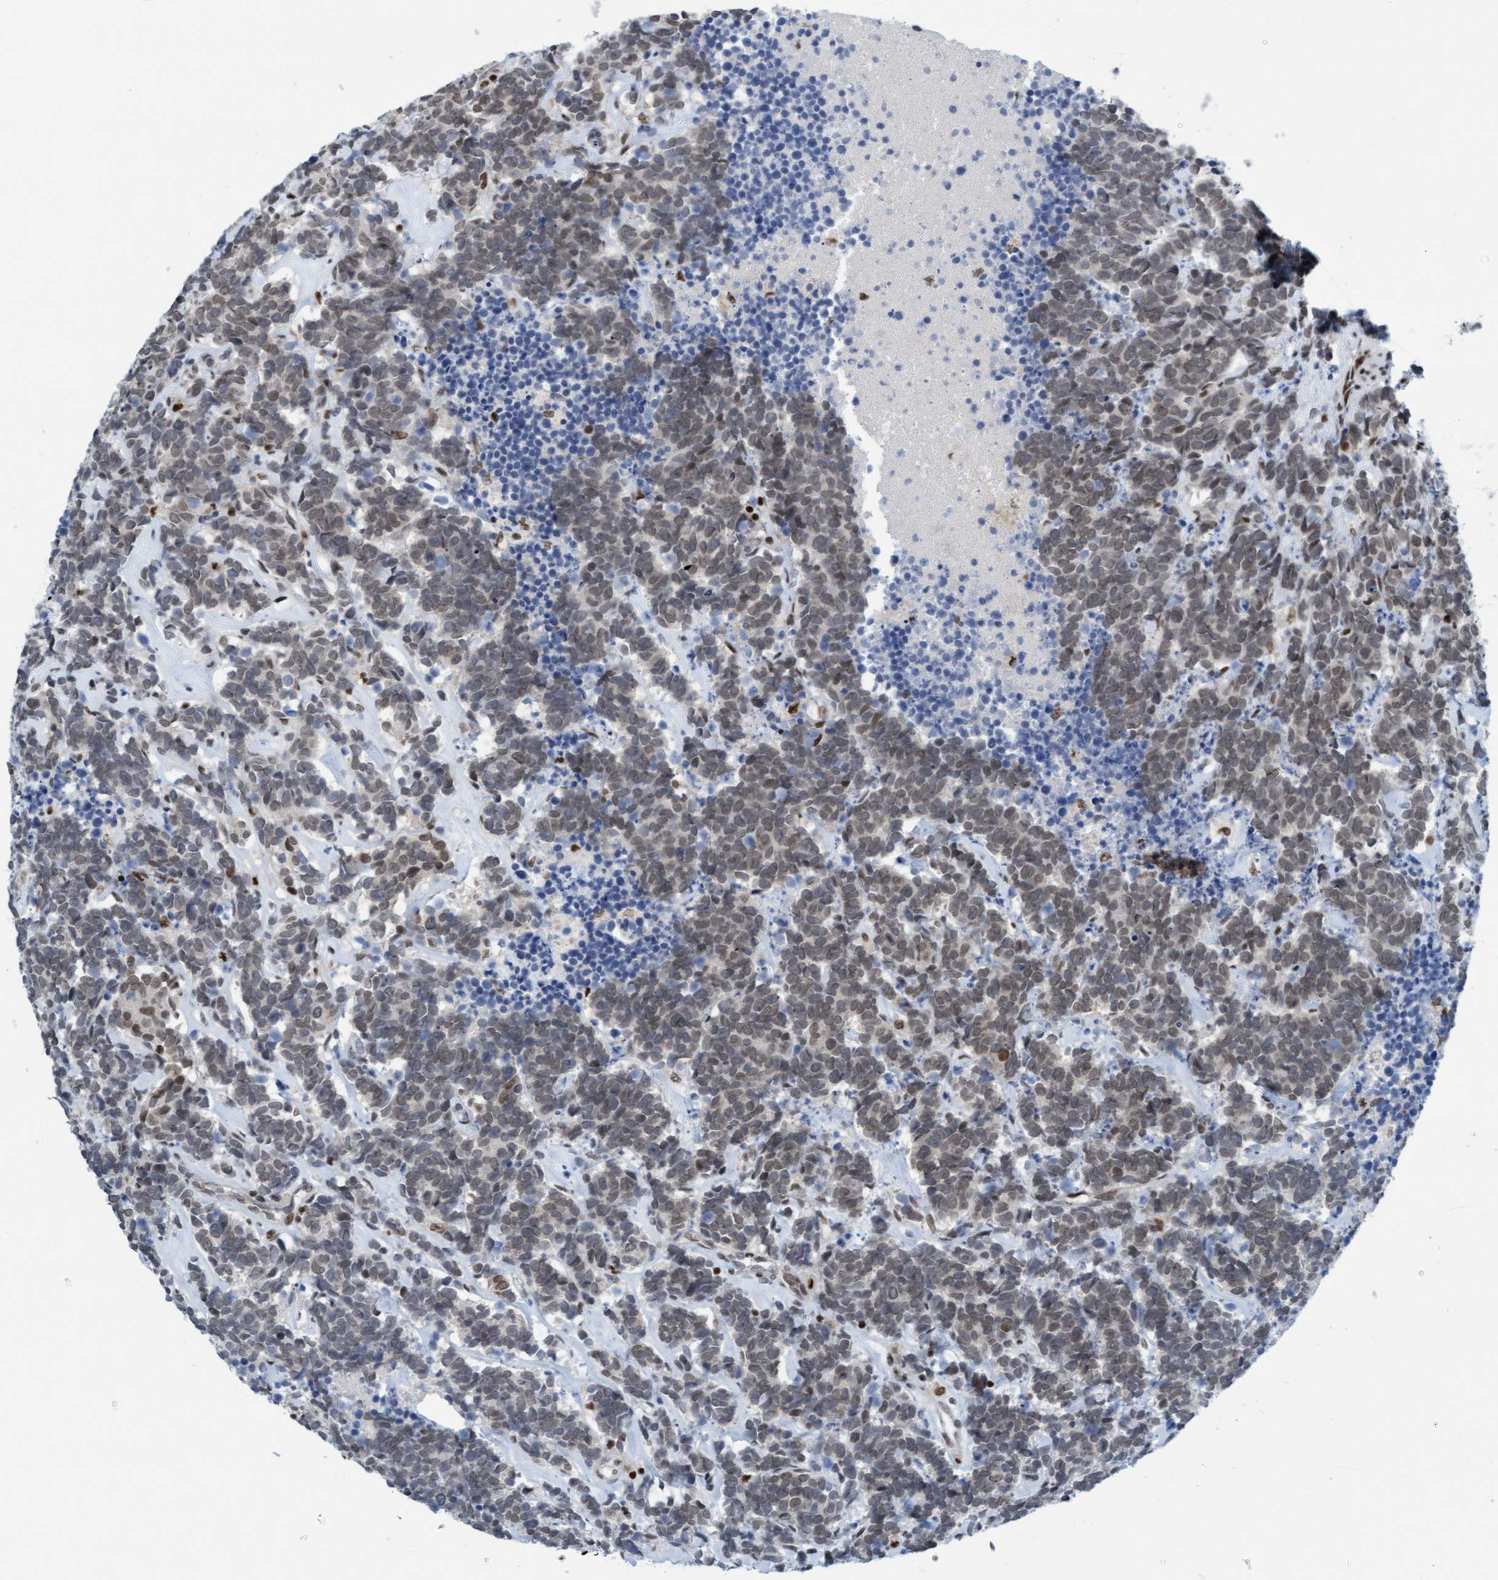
{"staining": {"intensity": "weak", "quantity": ">75%", "location": "nuclear"}, "tissue": "carcinoid", "cell_type": "Tumor cells", "image_type": "cancer", "snomed": [{"axis": "morphology", "description": "Carcinoma, NOS"}, {"axis": "morphology", "description": "Carcinoid, malignant, NOS"}, {"axis": "topography", "description": "Urinary bladder"}], "caption": "Protein staining of carcinoid tissue reveals weak nuclear expression in about >75% of tumor cells.", "gene": "GLRX2", "patient": {"sex": "male", "age": 57}}